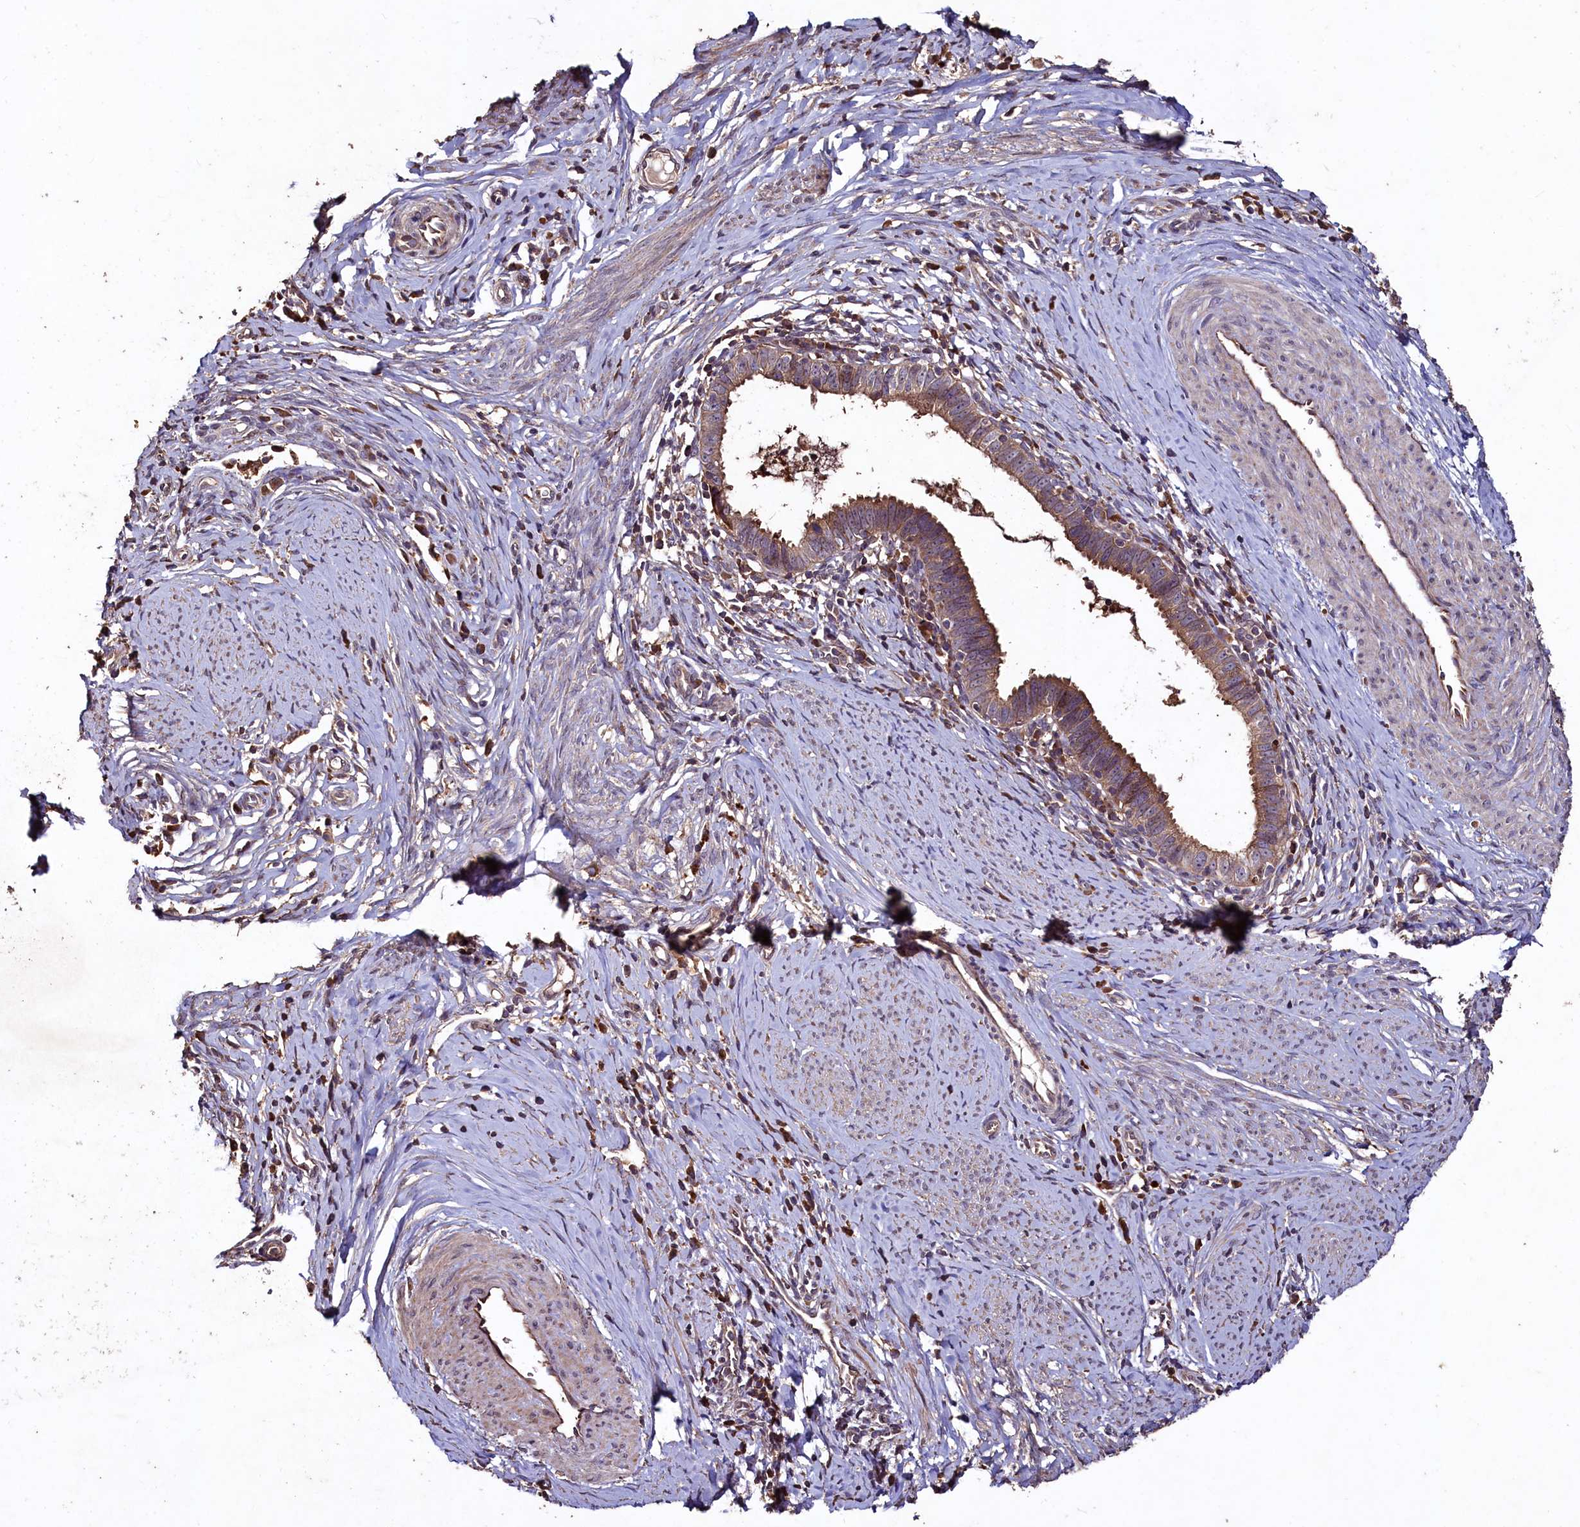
{"staining": {"intensity": "moderate", "quantity": ">75%", "location": "cytoplasmic/membranous"}, "tissue": "cervical cancer", "cell_type": "Tumor cells", "image_type": "cancer", "snomed": [{"axis": "morphology", "description": "Adenocarcinoma, NOS"}, {"axis": "topography", "description": "Cervix"}], "caption": "Cervical cancer (adenocarcinoma) stained with DAB (3,3'-diaminobenzidine) immunohistochemistry demonstrates medium levels of moderate cytoplasmic/membranous expression in approximately >75% of tumor cells.", "gene": "TMEM98", "patient": {"sex": "female", "age": 36}}